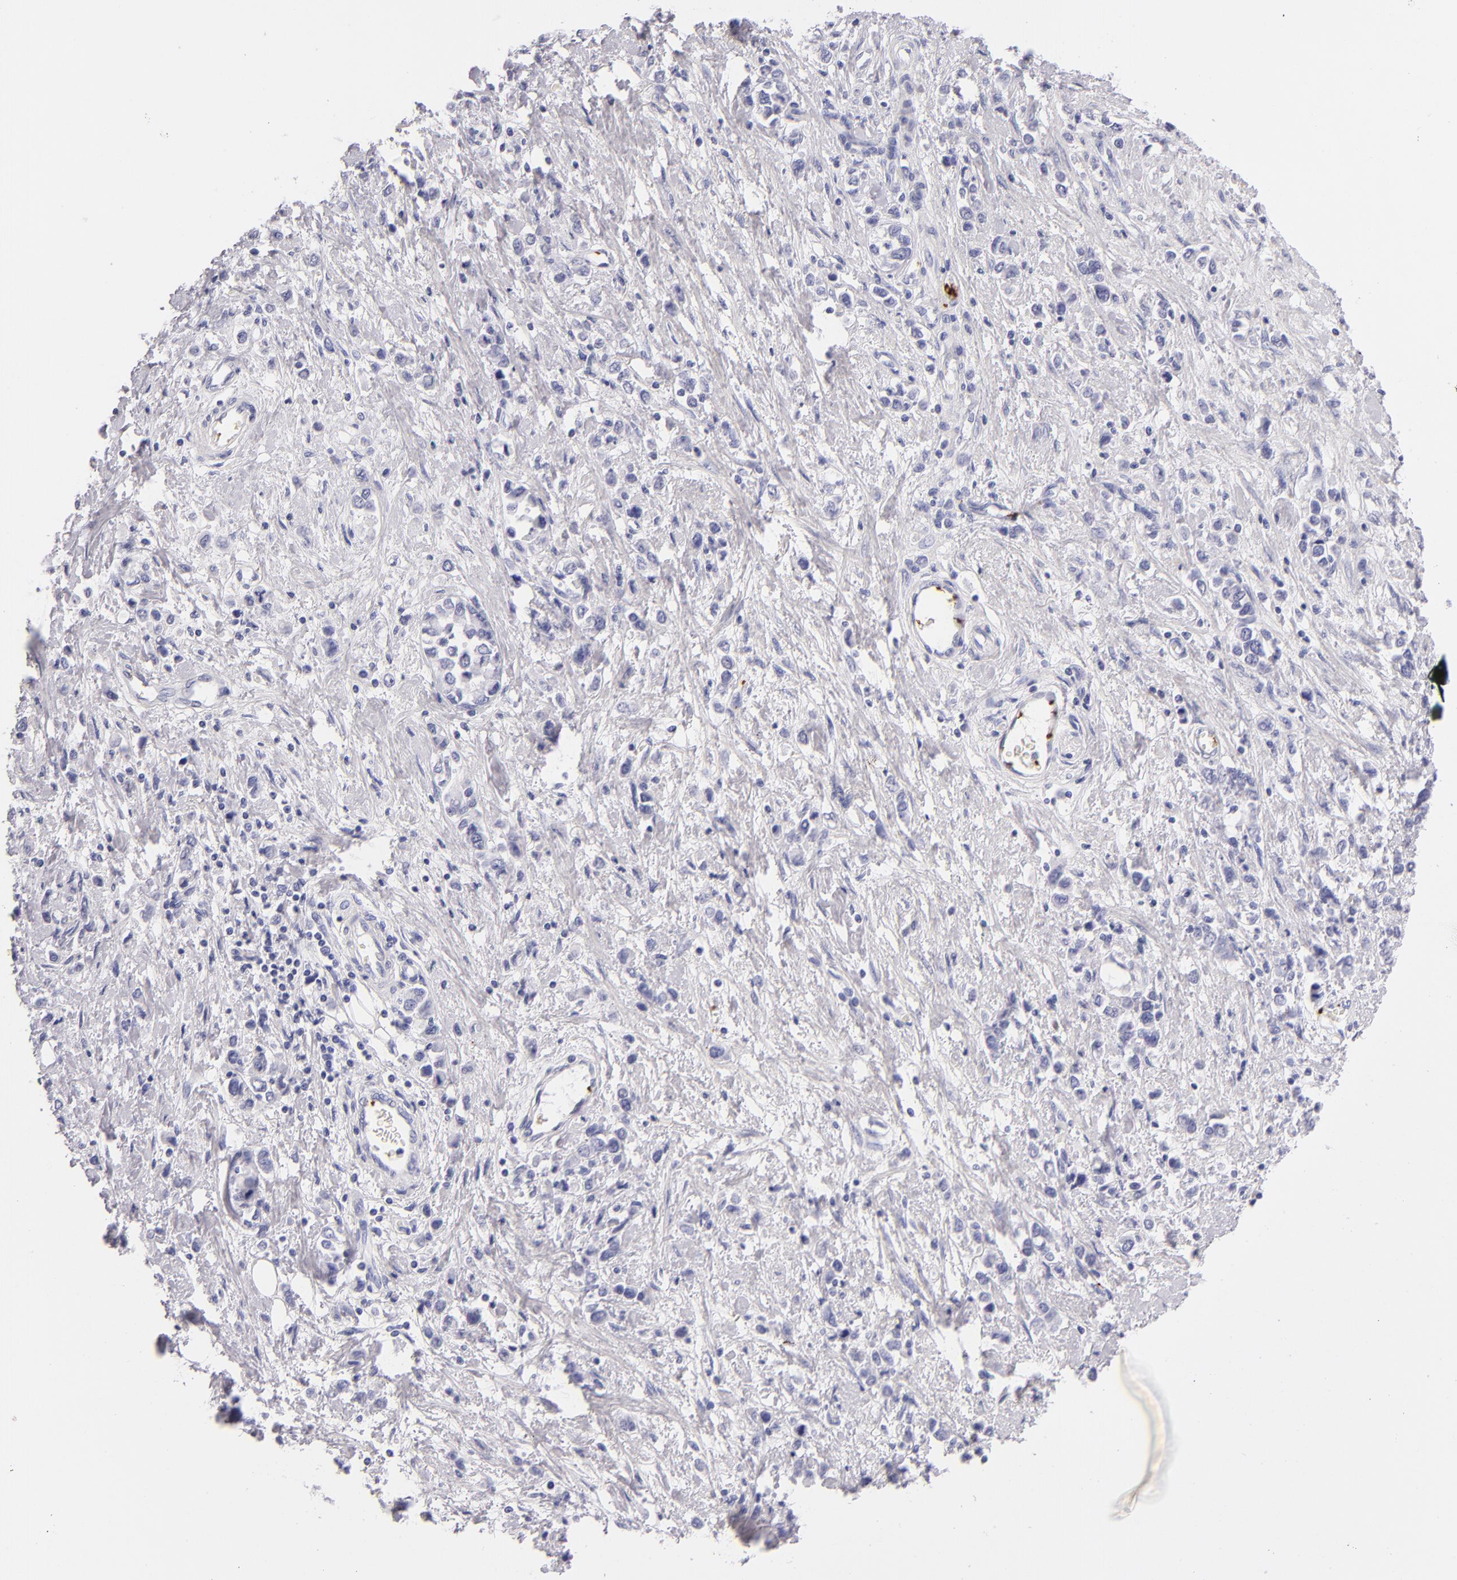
{"staining": {"intensity": "negative", "quantity": "none", "location": "none"}, "tissue": "stomach cancer", "cell_type": "Tumor cells", "image_type": "cancer", "snomed": [{"axis": "morphology", "description": "Adenocarcinoma, NOS"}, {"axis": "topography", "description": "Stomach, upper"}], "caption": "The image reveals no significant positivity in tumor cells of stomach cancer.", "gene": "GP1BA", "patient": {"sex": "male", "age": 76}}